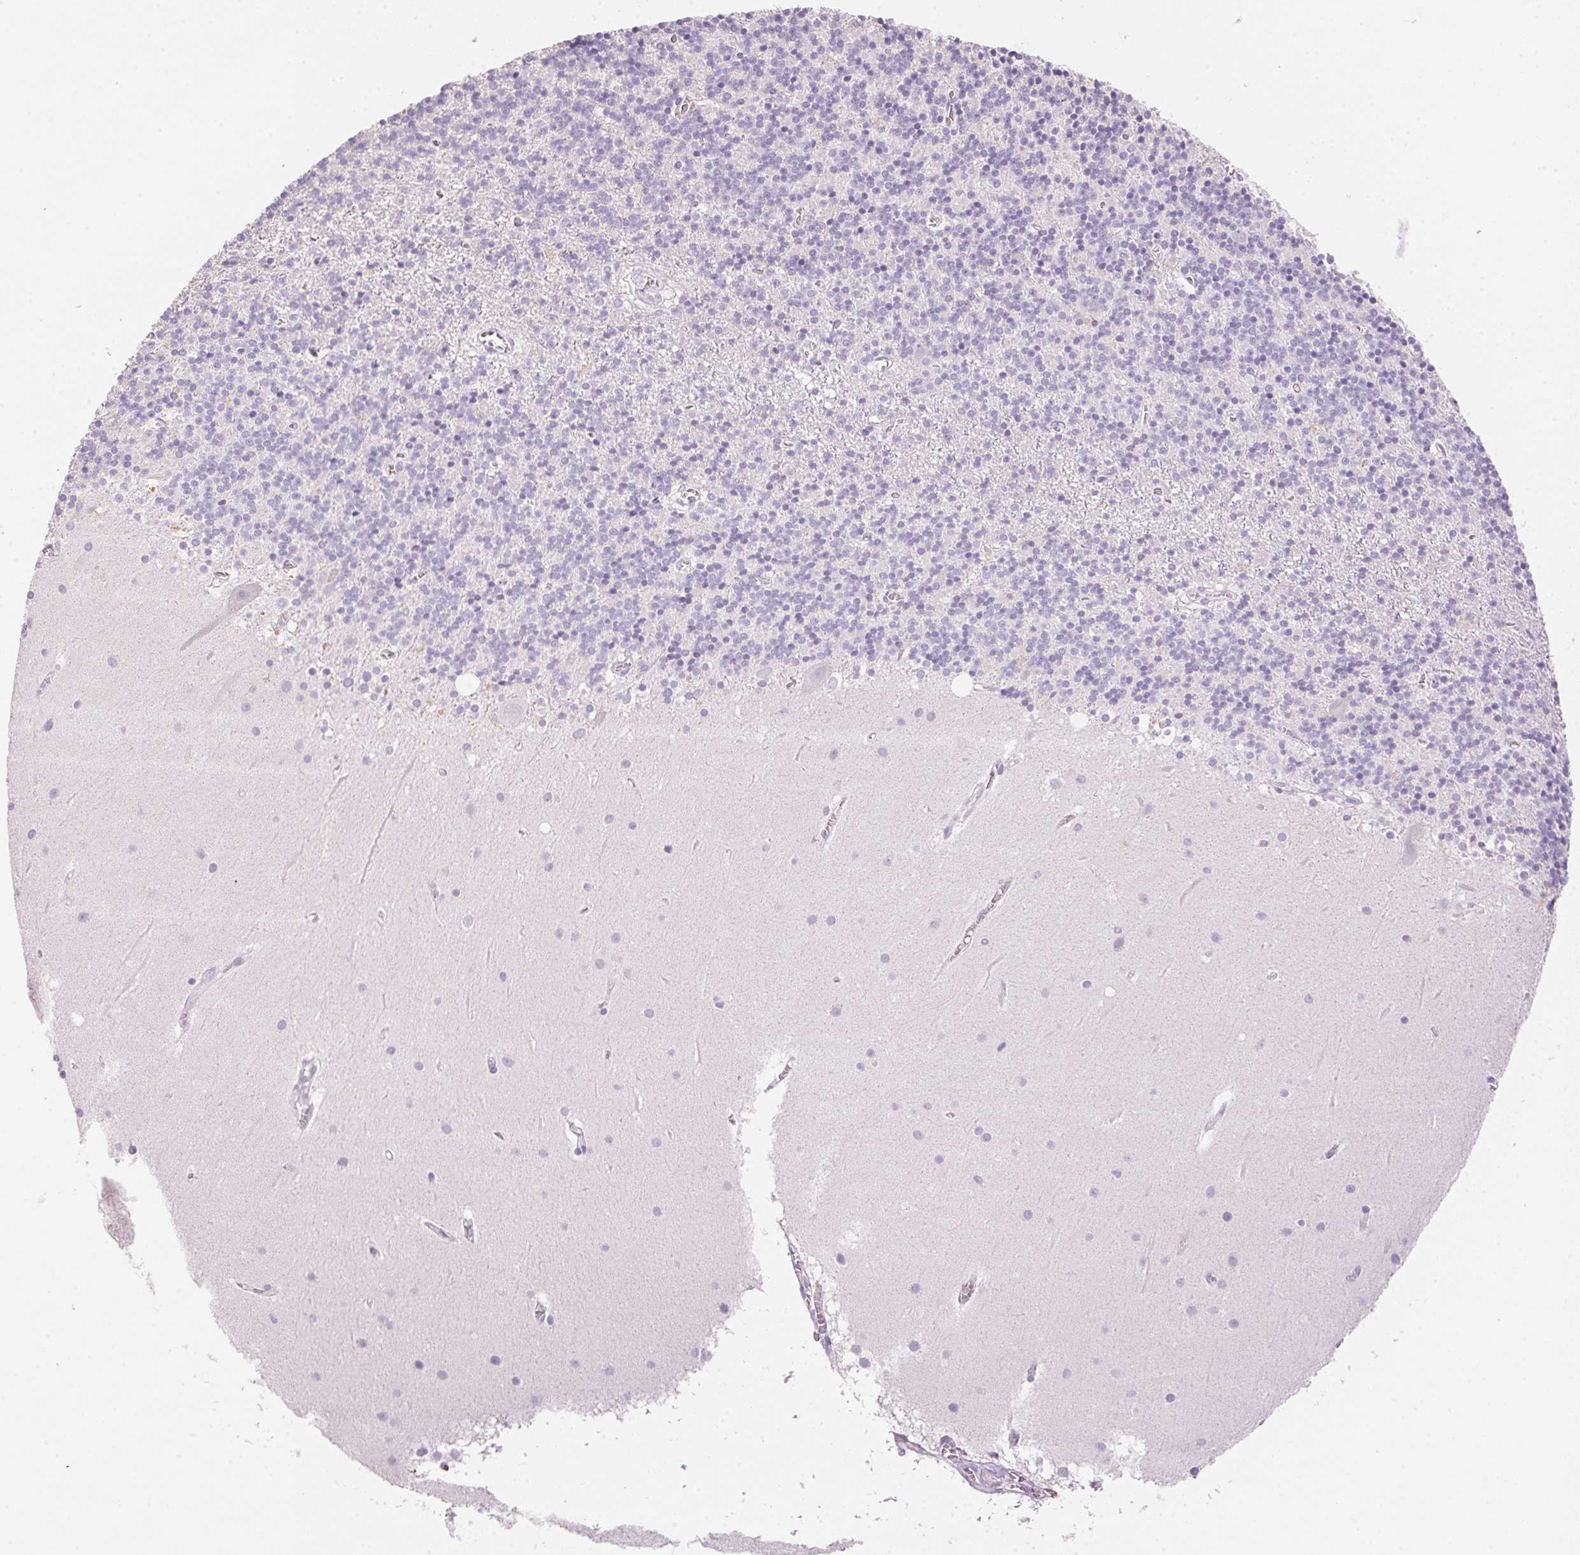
{"staining": {"intensity": "negative", "quantity": "none", "location": "none"}, "tissue": "cerebellum", "cell_type": "Cells in granular layer", "image_type": "normal", "snomed": [{"axis": "morphology", "description": "Normal tissue, NOS"}, {"axis": "topography", "description": "Cerebellum"}], "caption": "Image shows no protein positivity in cells in granular layer of normal cerebellum. (DAB immunohistochemistry with hematoxylin counter stain).", "gene": "HSD17B2", "patient": {"sex": "male", "age": 70}}